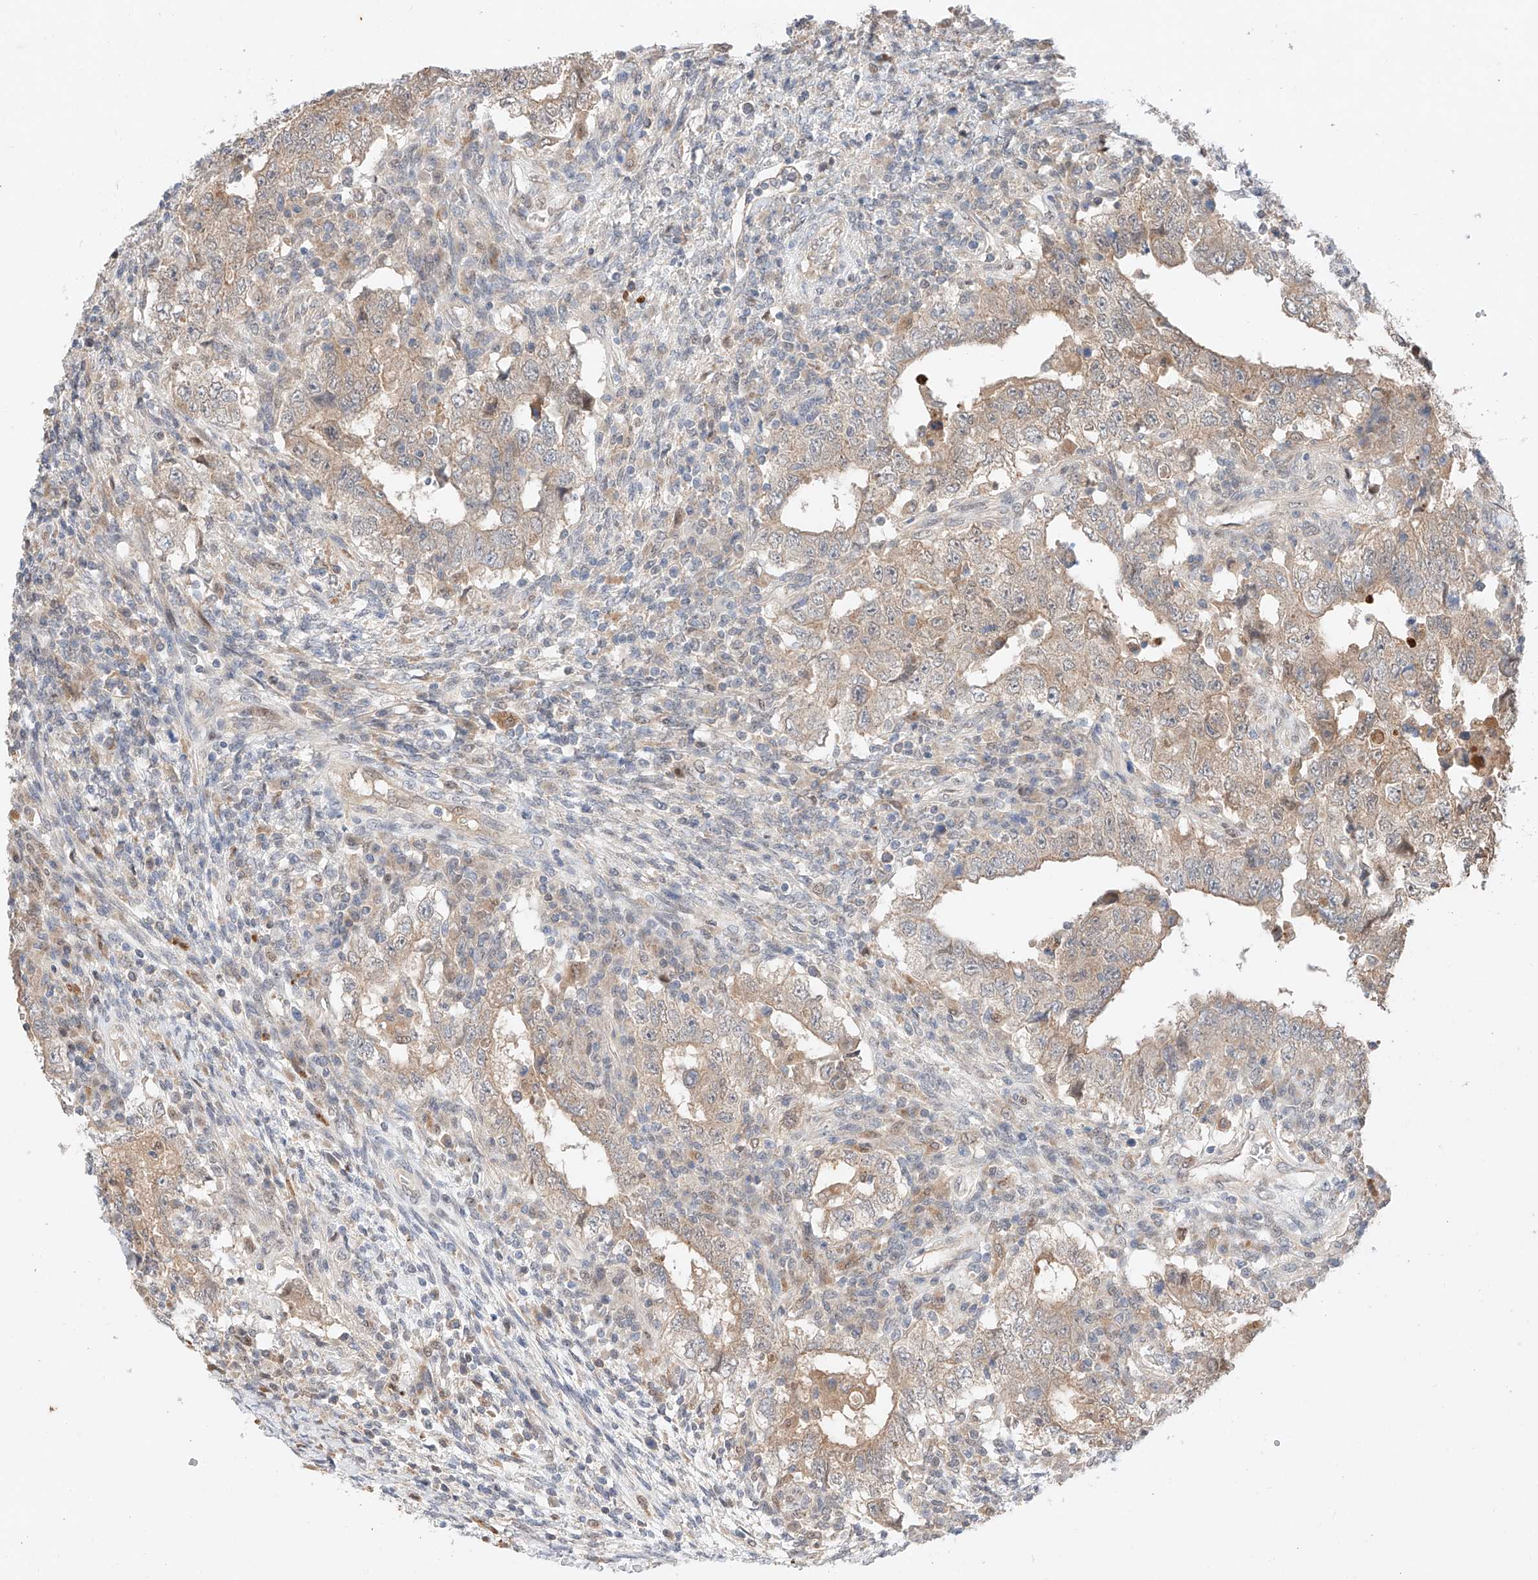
{"staining": {"intensity": "weak", "quantity": ">75%", "location": "cytoplasmic/membranous"}, "tissue": "testis cancer", "cell_type": "Tumor cells", "image_type": "cancer", "snomed": [{"axis": "morphology", "description": "Carcinoma, Embryonal, NOS"}, {"axis": "topography", "description": "Testis"}], "caption": "The immunohistochemical stain labels weak cytoplasmic/membranous expression in tumor cells of testis embryonal carcinoma tissue. The staining was performed using DAB (3,3'-diaminobenzidine), with brown indicating positive protein expression. Nuclei are stained blue with hematoxylin.", "gene": "GCNT1", "patient": {"sex": "male", "age": 26}}